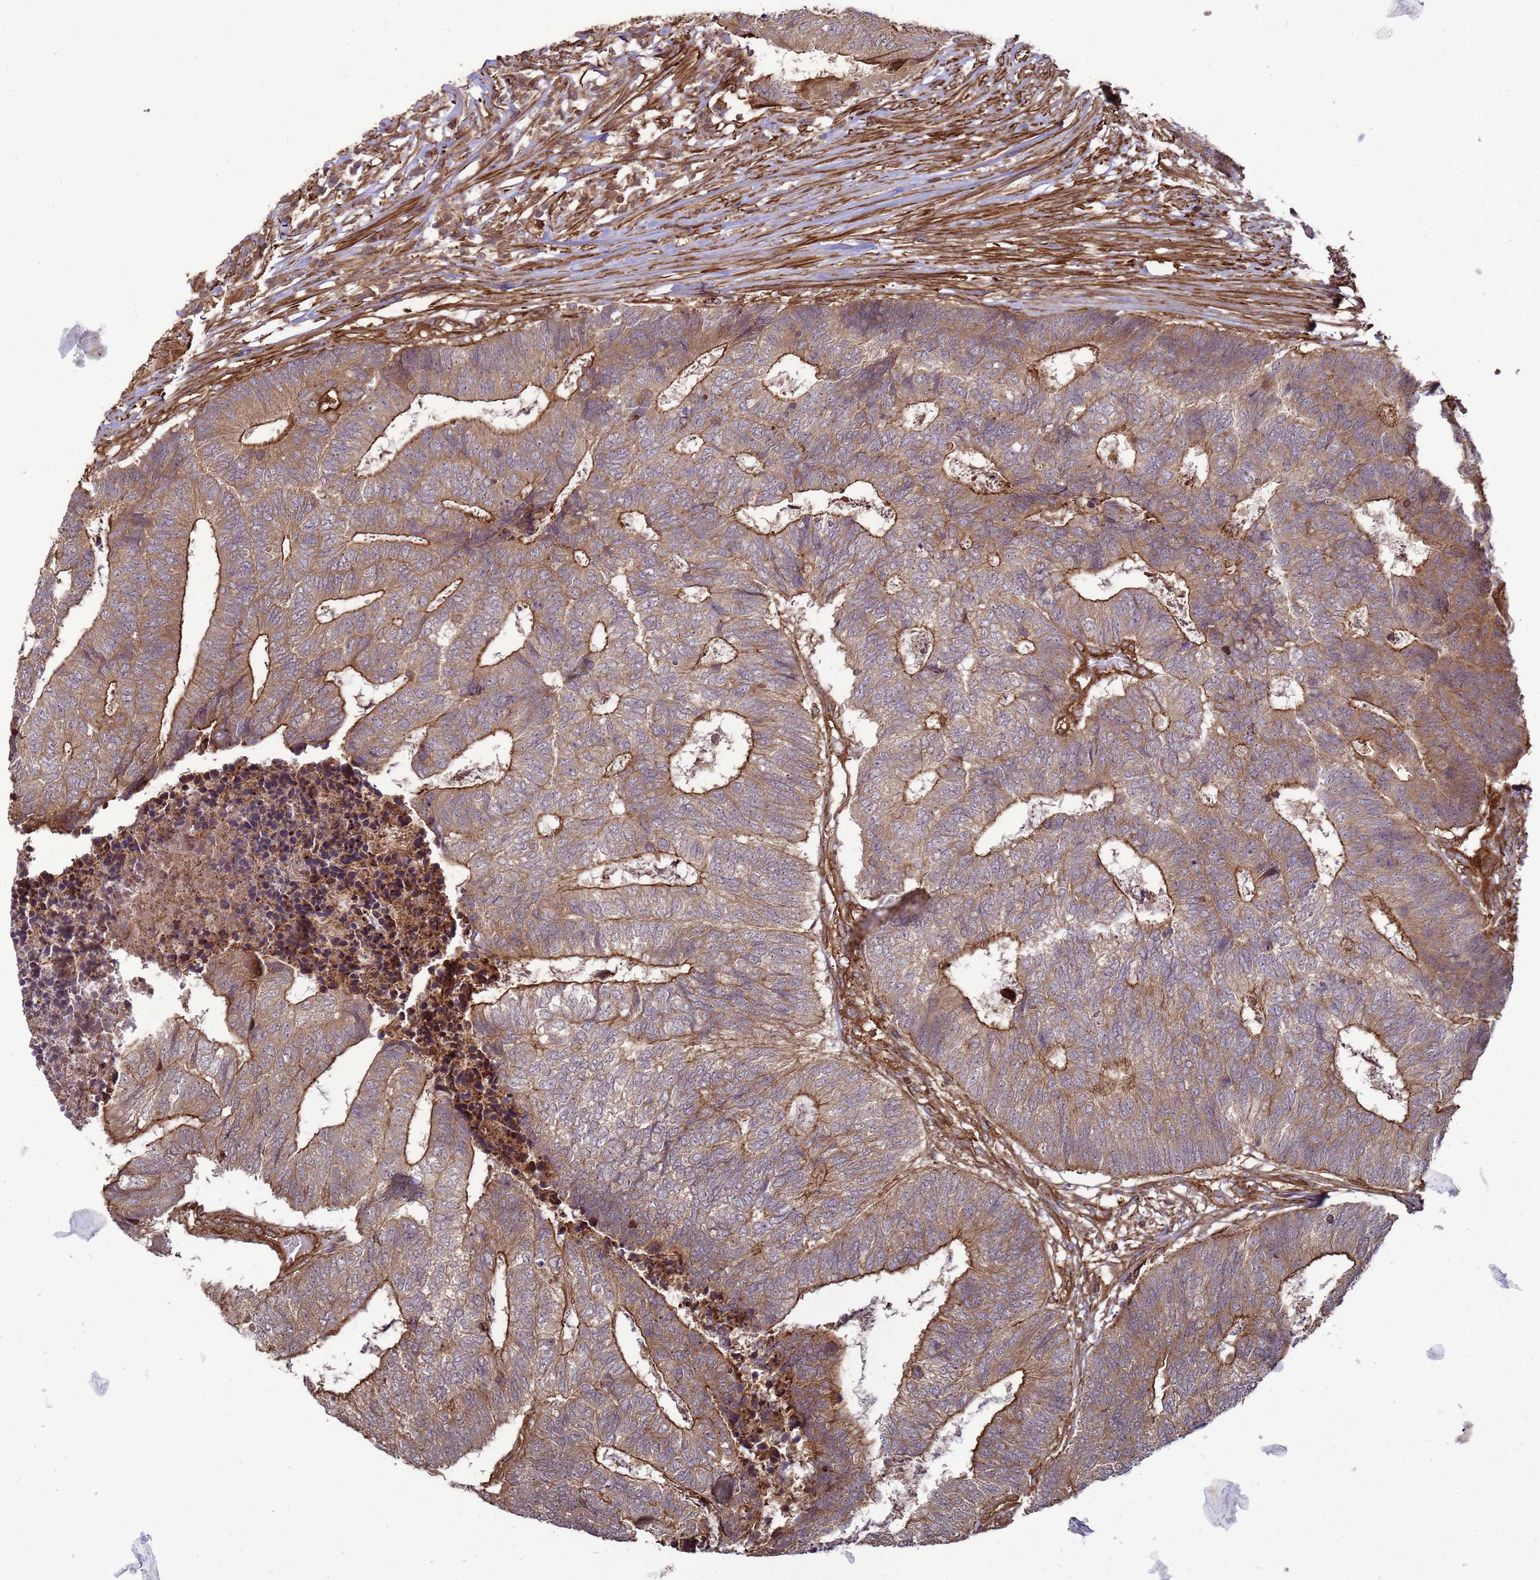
{"staining": {"intensity": "moderate", "quantity": ">75%", "location": "cytoplasmic/membranous"}, "tissue": "colorectal cancer", "cell_type": "Tumor cells", "image_type": "cancer", "snomed": [{"axis": "morphology", "description": "Adenocarcinoma, NOS"}, {"axis": "topography", "description": "Colon"}], "caption": "Tumor cells display medium levels of moderate cytoplasmic/membranous expression in approximately >75% of cells in human adenocarcinoma (colorectal).", "gene": "CNOT1", "patient": {"sex": "female", "age": 67}}